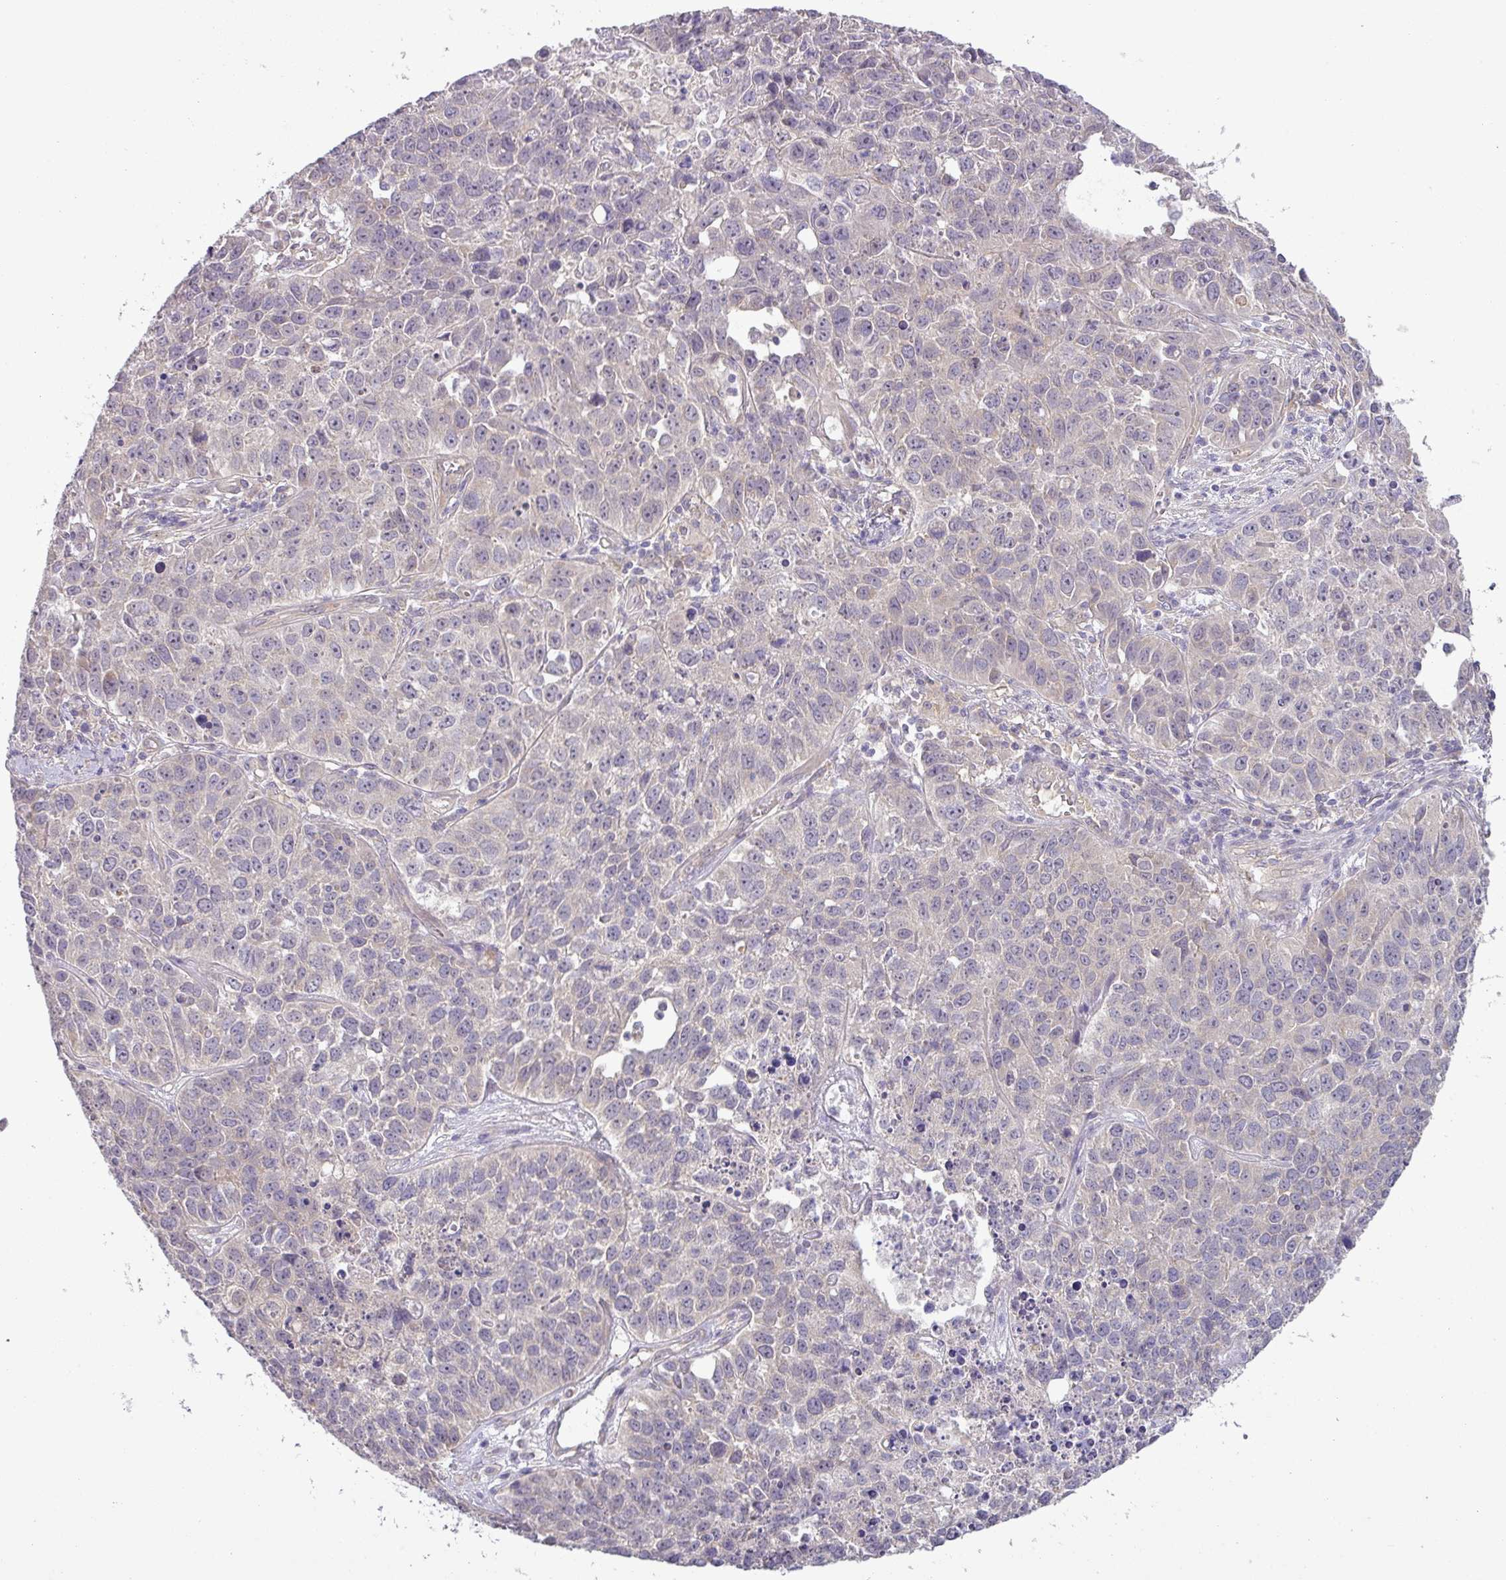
{"staining": {"intensity": "negative", "quantity": "none", "location": "none"}, "tissue": "lung cancer", "cell_type": "Tumor cells", "image_type": "cancer", "snomed": [{"axis": "morphology", "description": "Squamous cell carcinoma, NOS"}, {"axis": "topography", "description": "Lung"}], "caption": "Lung cancer (squamous cell carcinoma) was stained to show a protein in brown. There is no significant expression in tumor cells.", "gene": "GALNT12", "patient": {"sex": "male", "age": 76}}